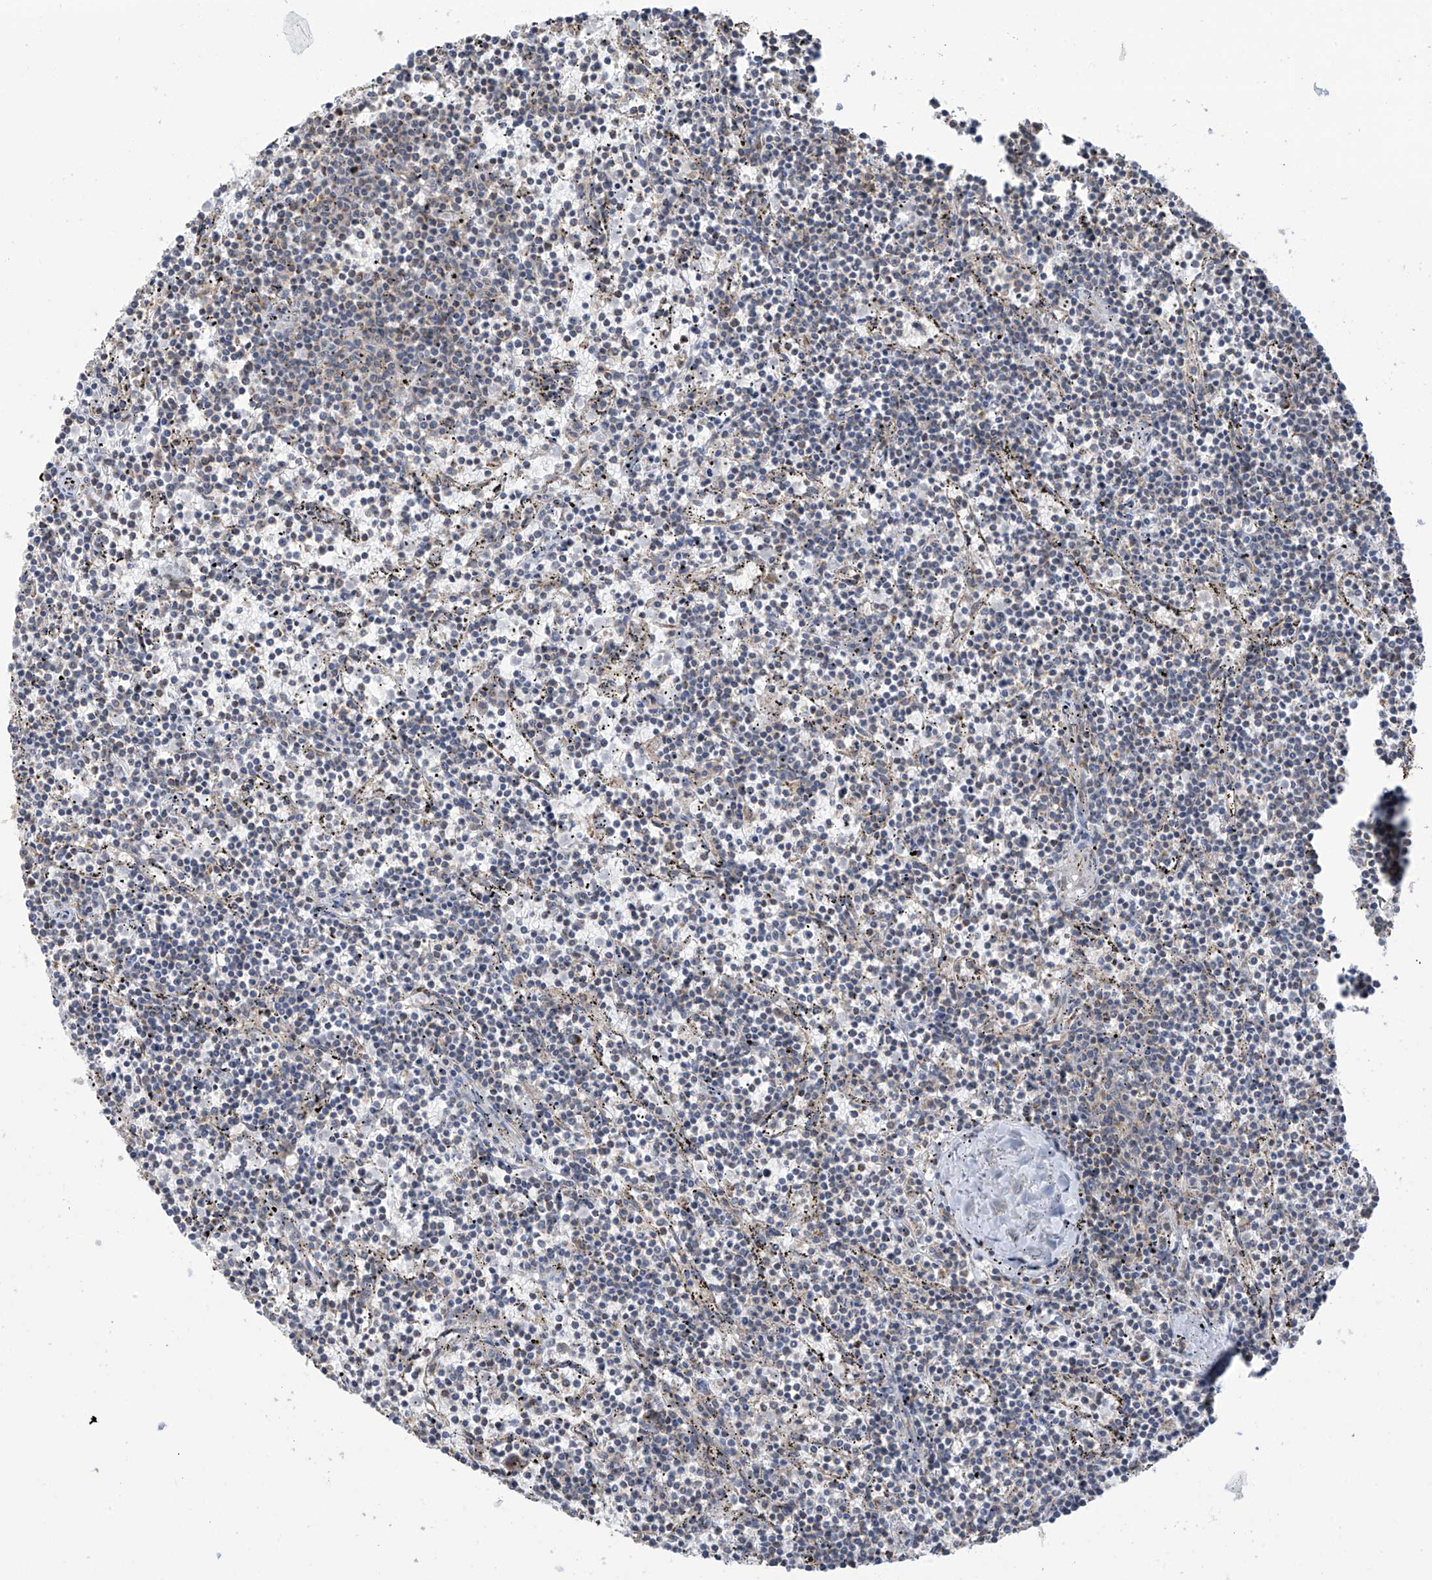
{"staining": {"intensity": "negative", "quantity": "none", "location": "none"}, "tissue": "lymphoma", "cell_type": "Tumor cells", "image_type": "cancer", "snomed": [{"axis": "morphology", "description": "Malignant lymphoma, non-Hodgkin's type, Low grade"}, {"axis": "topography", "description": "Spleen"}], "caption": "Human malignant lymphoma, non-Hodgkin's type (low-grade) stained for a protein using immunohistochemistry (IHC) reveals no staining in tumor cells.", "gene": "PNPT1", "patient": {"sex": "female", "age": 50}}